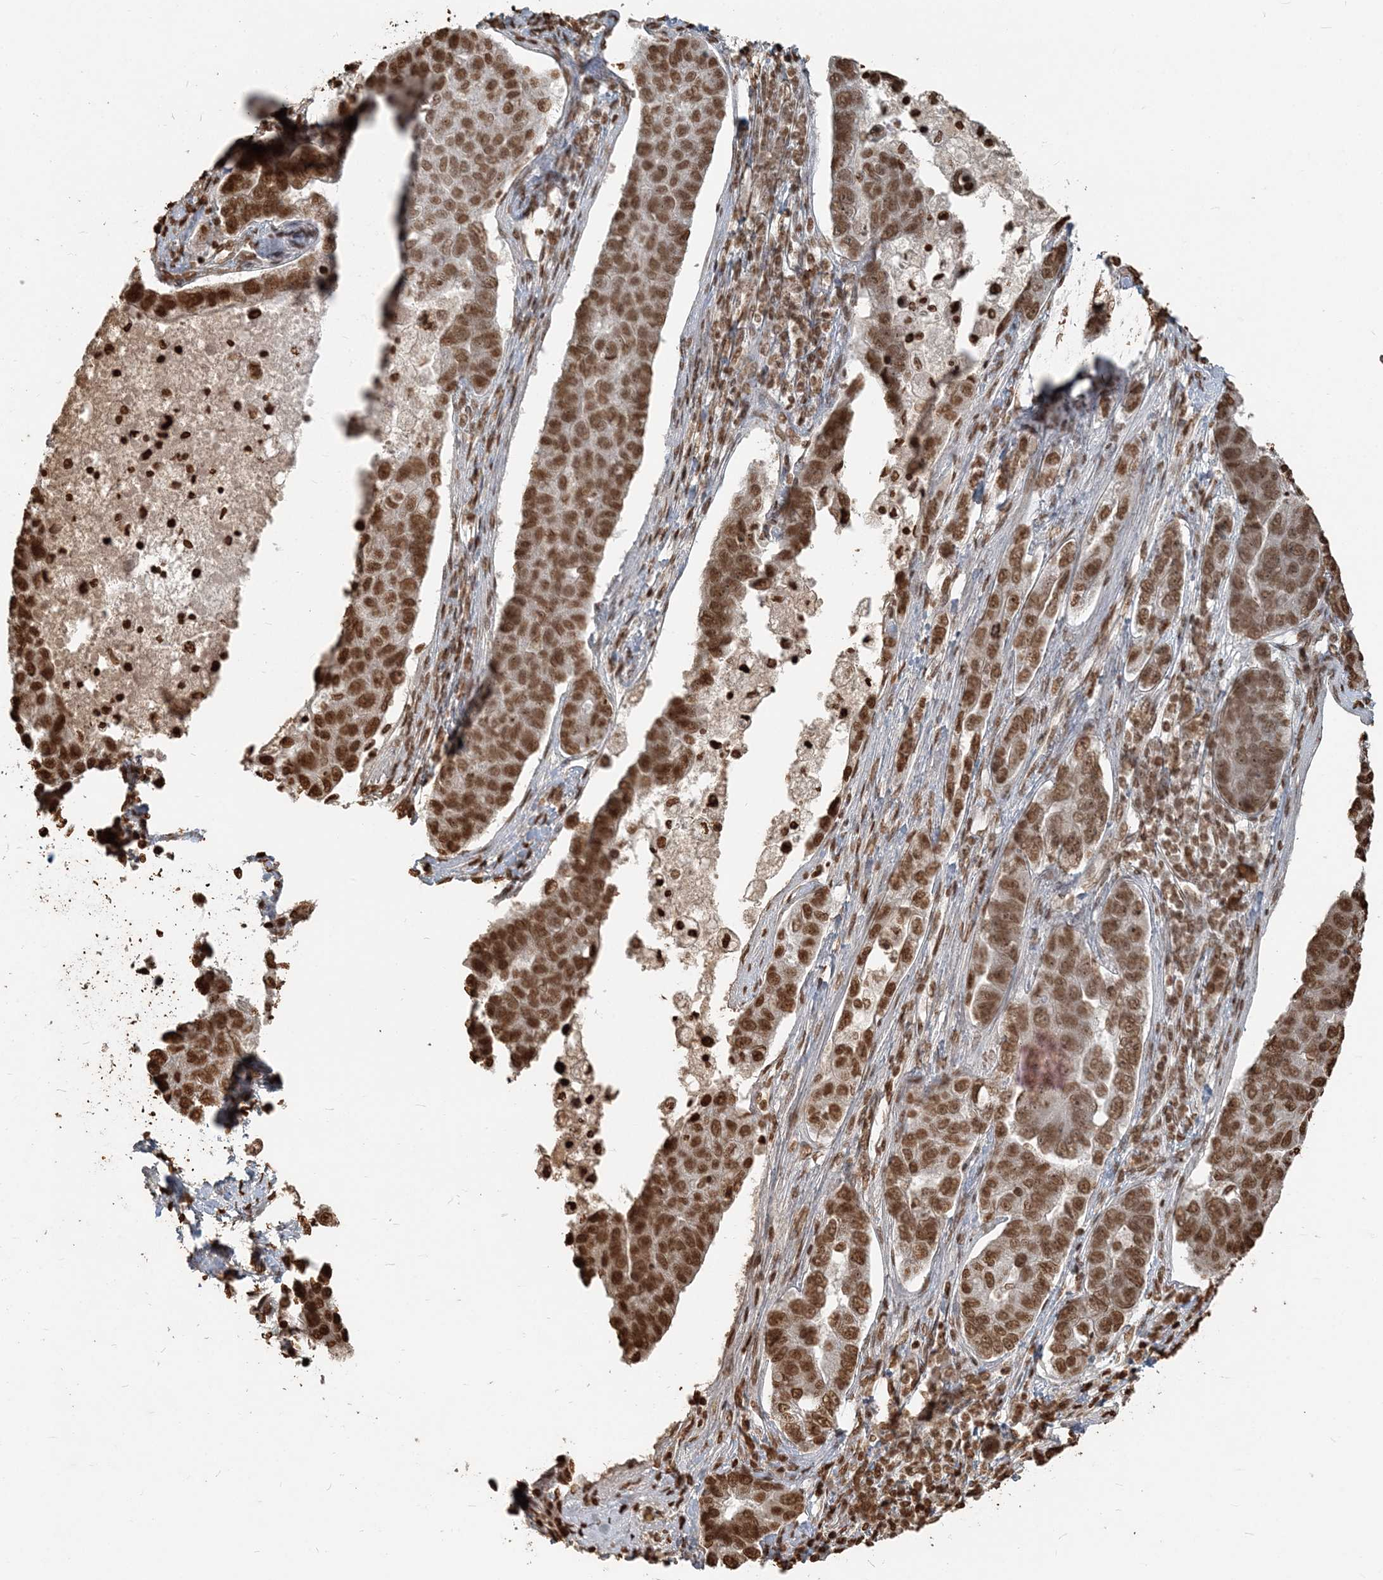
{"staining": {"intensity": "moderate", "quantity": ">75%", "location": "nuclear"}, "tissue": "pancreatic cancer", "cell_type": "Tumor cells", "image_type": "cancer", "snomed": [{"axis": "morphology", "description": "Adenocarcinoma, NOS"}, {"axis": "topography", "description": "Pancreas"}], "caption": "DAB immunohistochemical staining of human pancreatic adenocarcinoma exhibits moderate nuclear protein expression in approximately >75% of tumor cells. The protein is stained brown, and the nuclei are stained in blue (DAB IHC with brightfield microscopy, high magnification).", "gene": "H3-3B", "patient": {"sex": "female", "age": 61}}